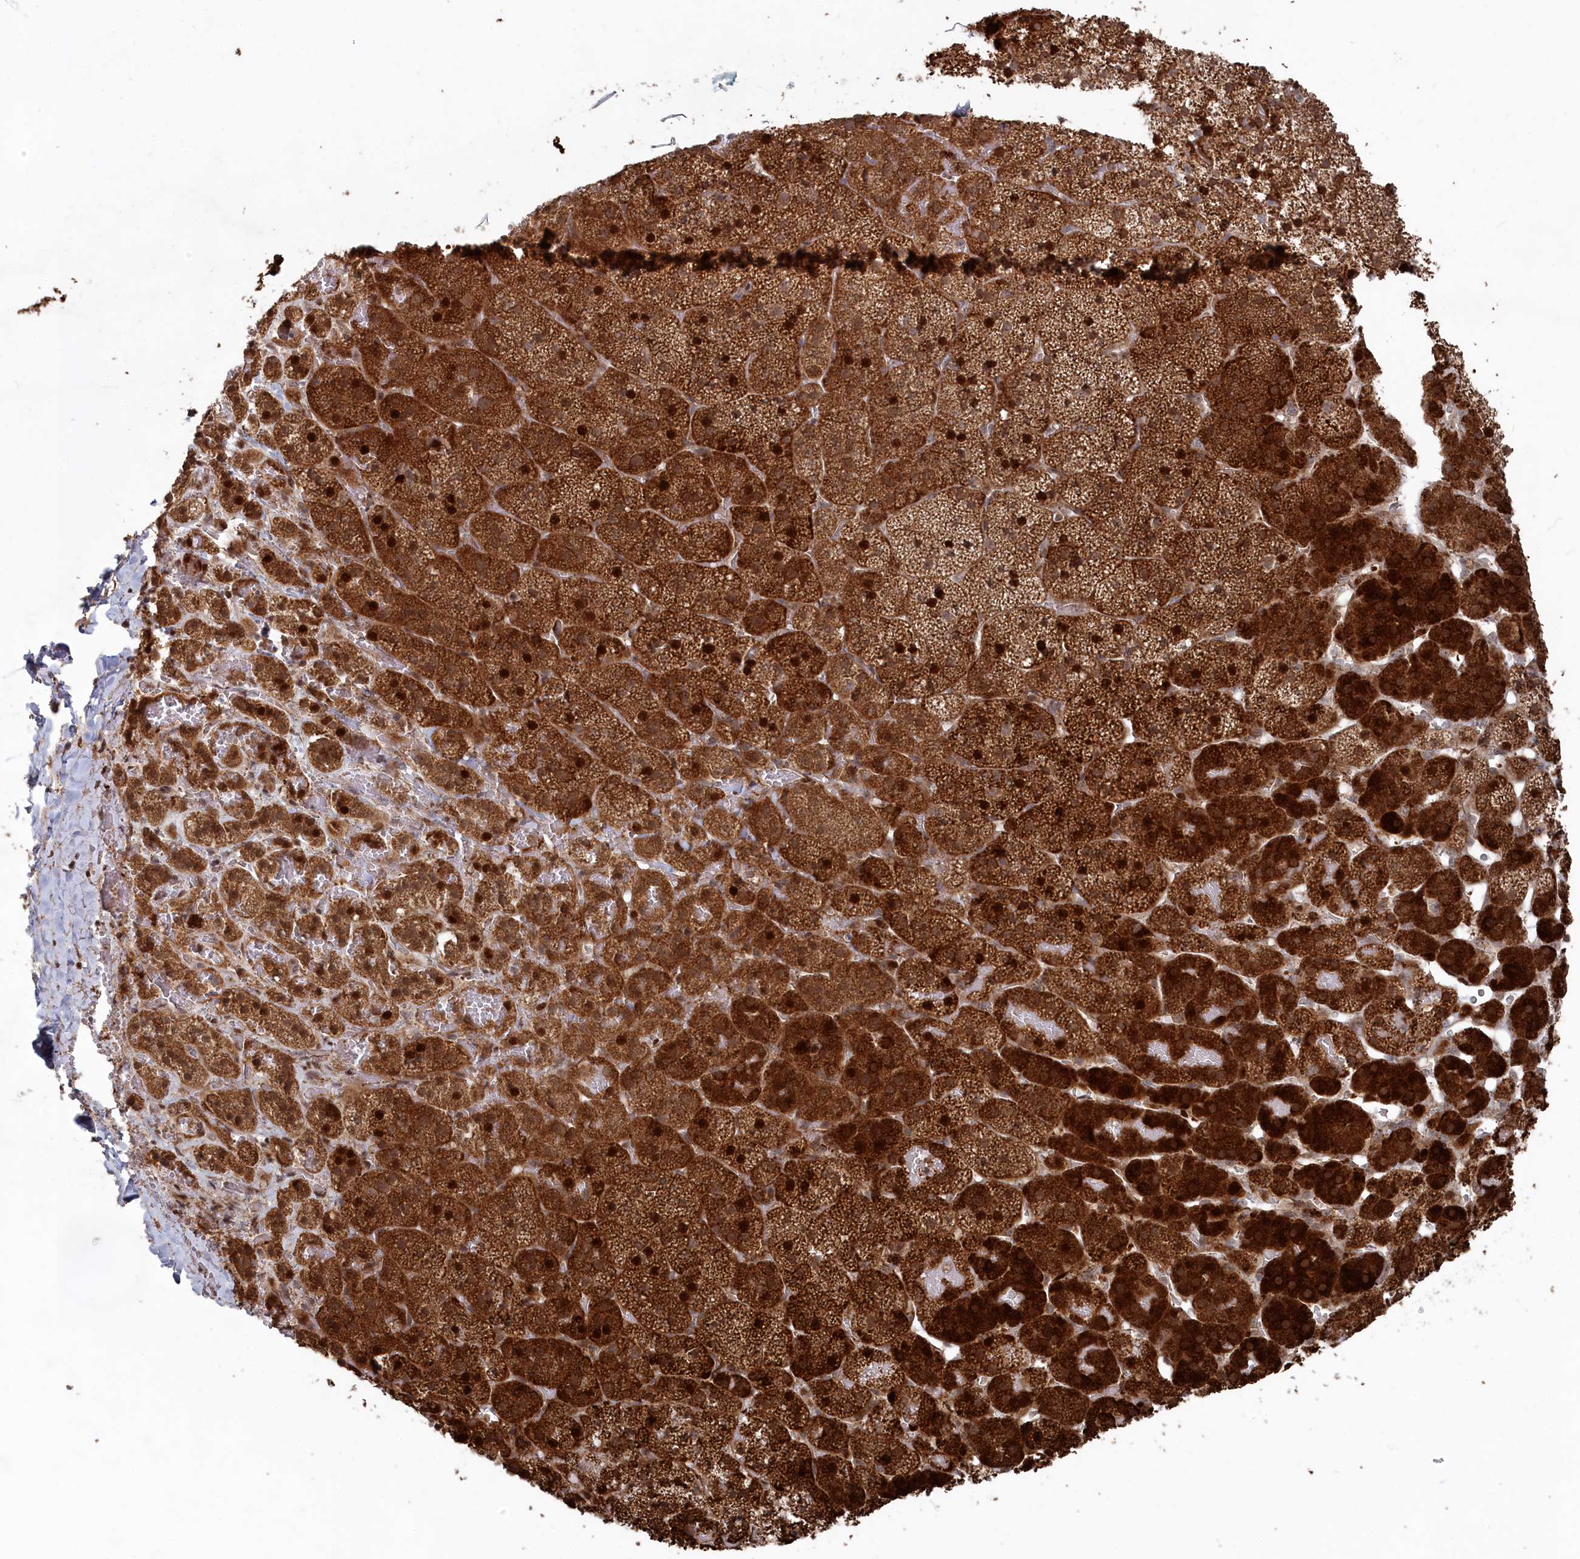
{"staining": {"intensity": "strong", "quantity": ">75%", "location": "cytoplasmic/membranous,nuclear"}, "tissue": "adrenal gland", "cell_type": "Glandular cells", "image_type": "normal", "snomed": [{"axis": "morphology", "description": "Normal tissue, NOS"}, {"axis": "topography", "description": "Adrenal gland"}], "caption": "The photomicrograph exhibits a brown stain indicating the presence of a protein in the cytoplasmic/membranous,nuclear of glandular cells in adrenal gland.", "gene": "POLR3A", "patient": {"sex": "female", "age": 44}}